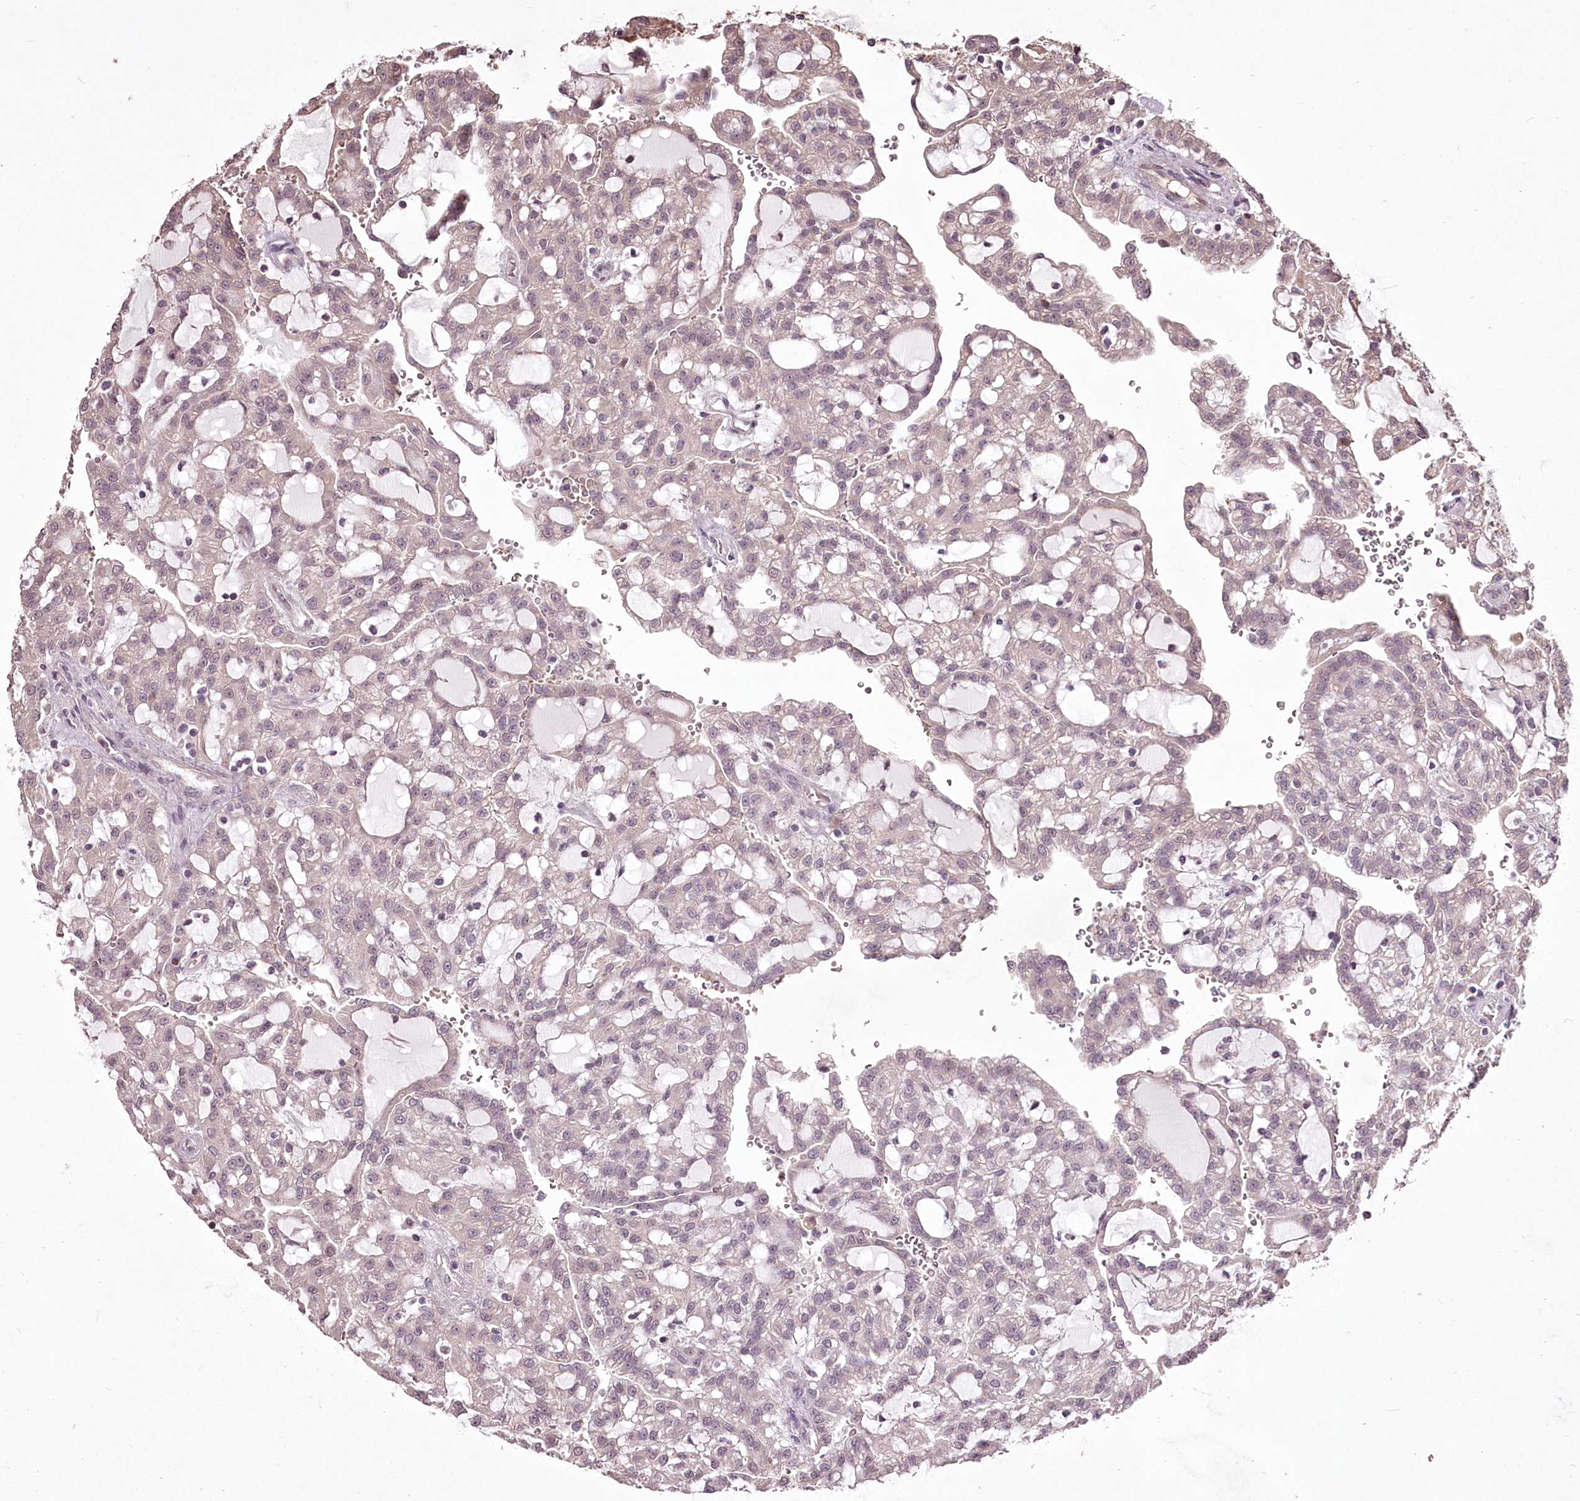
{"staining": {"intensity": "negative", "quantity": "none", "location": "none"}, "tissue": "renal cancer", "cell_type": "Tumor cells", "image_type": "cancer", "snomed": [{"axis": "morphology", "description": "Adenocarcinoma, NOS"}, {"axis": "topography", "description": "Kidney"}], "caption": "Immunohistochemistry (IHC) photomicrograph of adenocarcinoma (renal) stained for a protein (brown), which displays no expression in tumor cells. Brightfield microscopy of IHC stained with DAB (brown) and hematoxylin (blue), captured at high magnification.", "gene": "ADRA1D", "patient": {"sex": "male", "age": 63}}